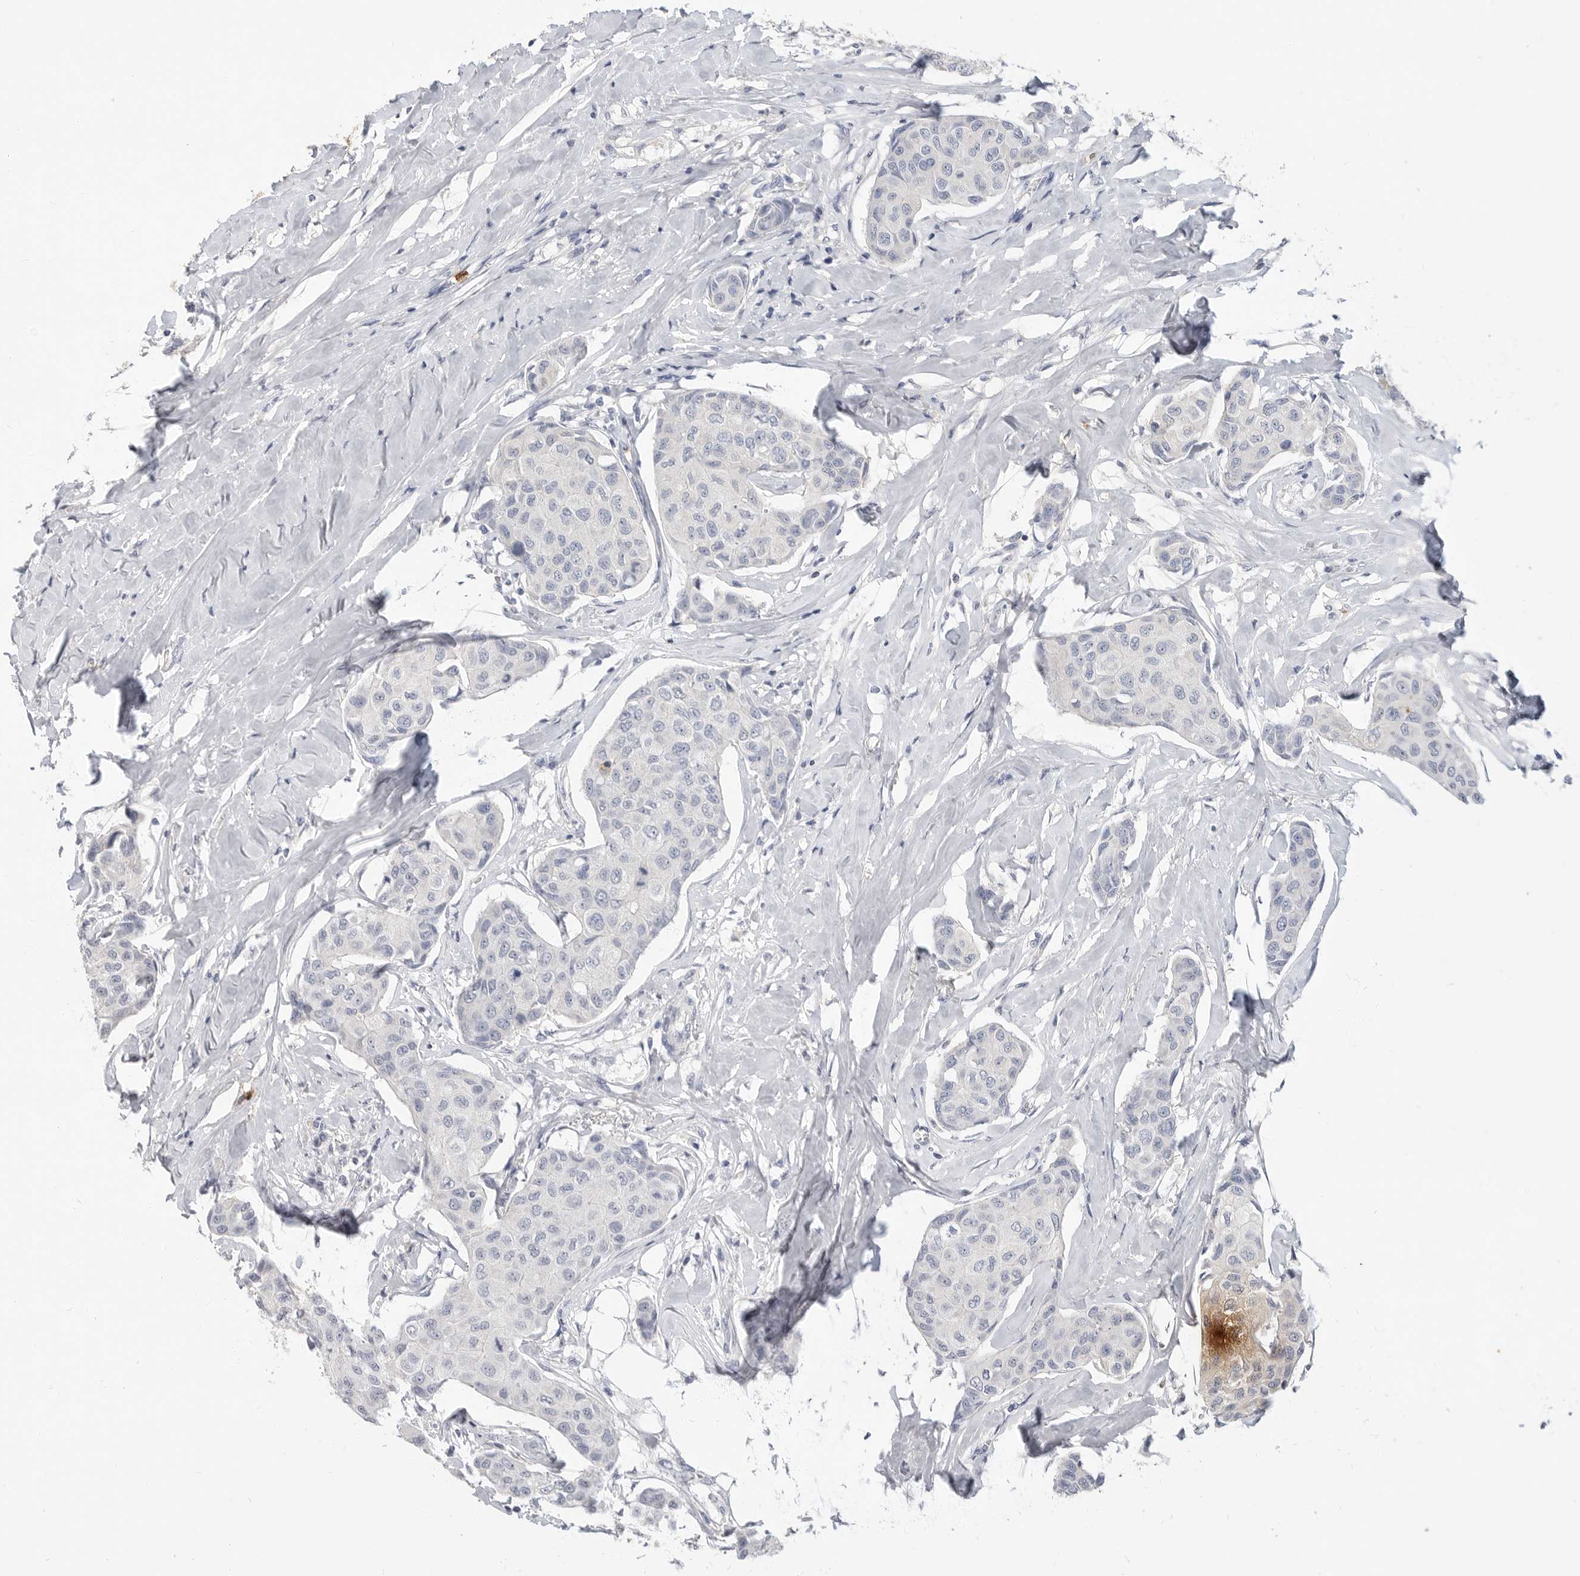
{"staining": {"intensity": "negative", "quantity": "none", "location": "none"}, "tissue": "breast cancer", "cell_type": "Tumor cells", "image_type": "cancer", "snomed": [{"axis": "morphology", "description": "Duct carcinoma"}, {"axis": "topography", "description": "Breast"}], "caption": "IHC image of breast intraductal carcinoma stained for a protein (brown), which demonstrates no expression in tumor cells.", "gene": "LTBR", "patient": {"sex": "female", "age": 80}}